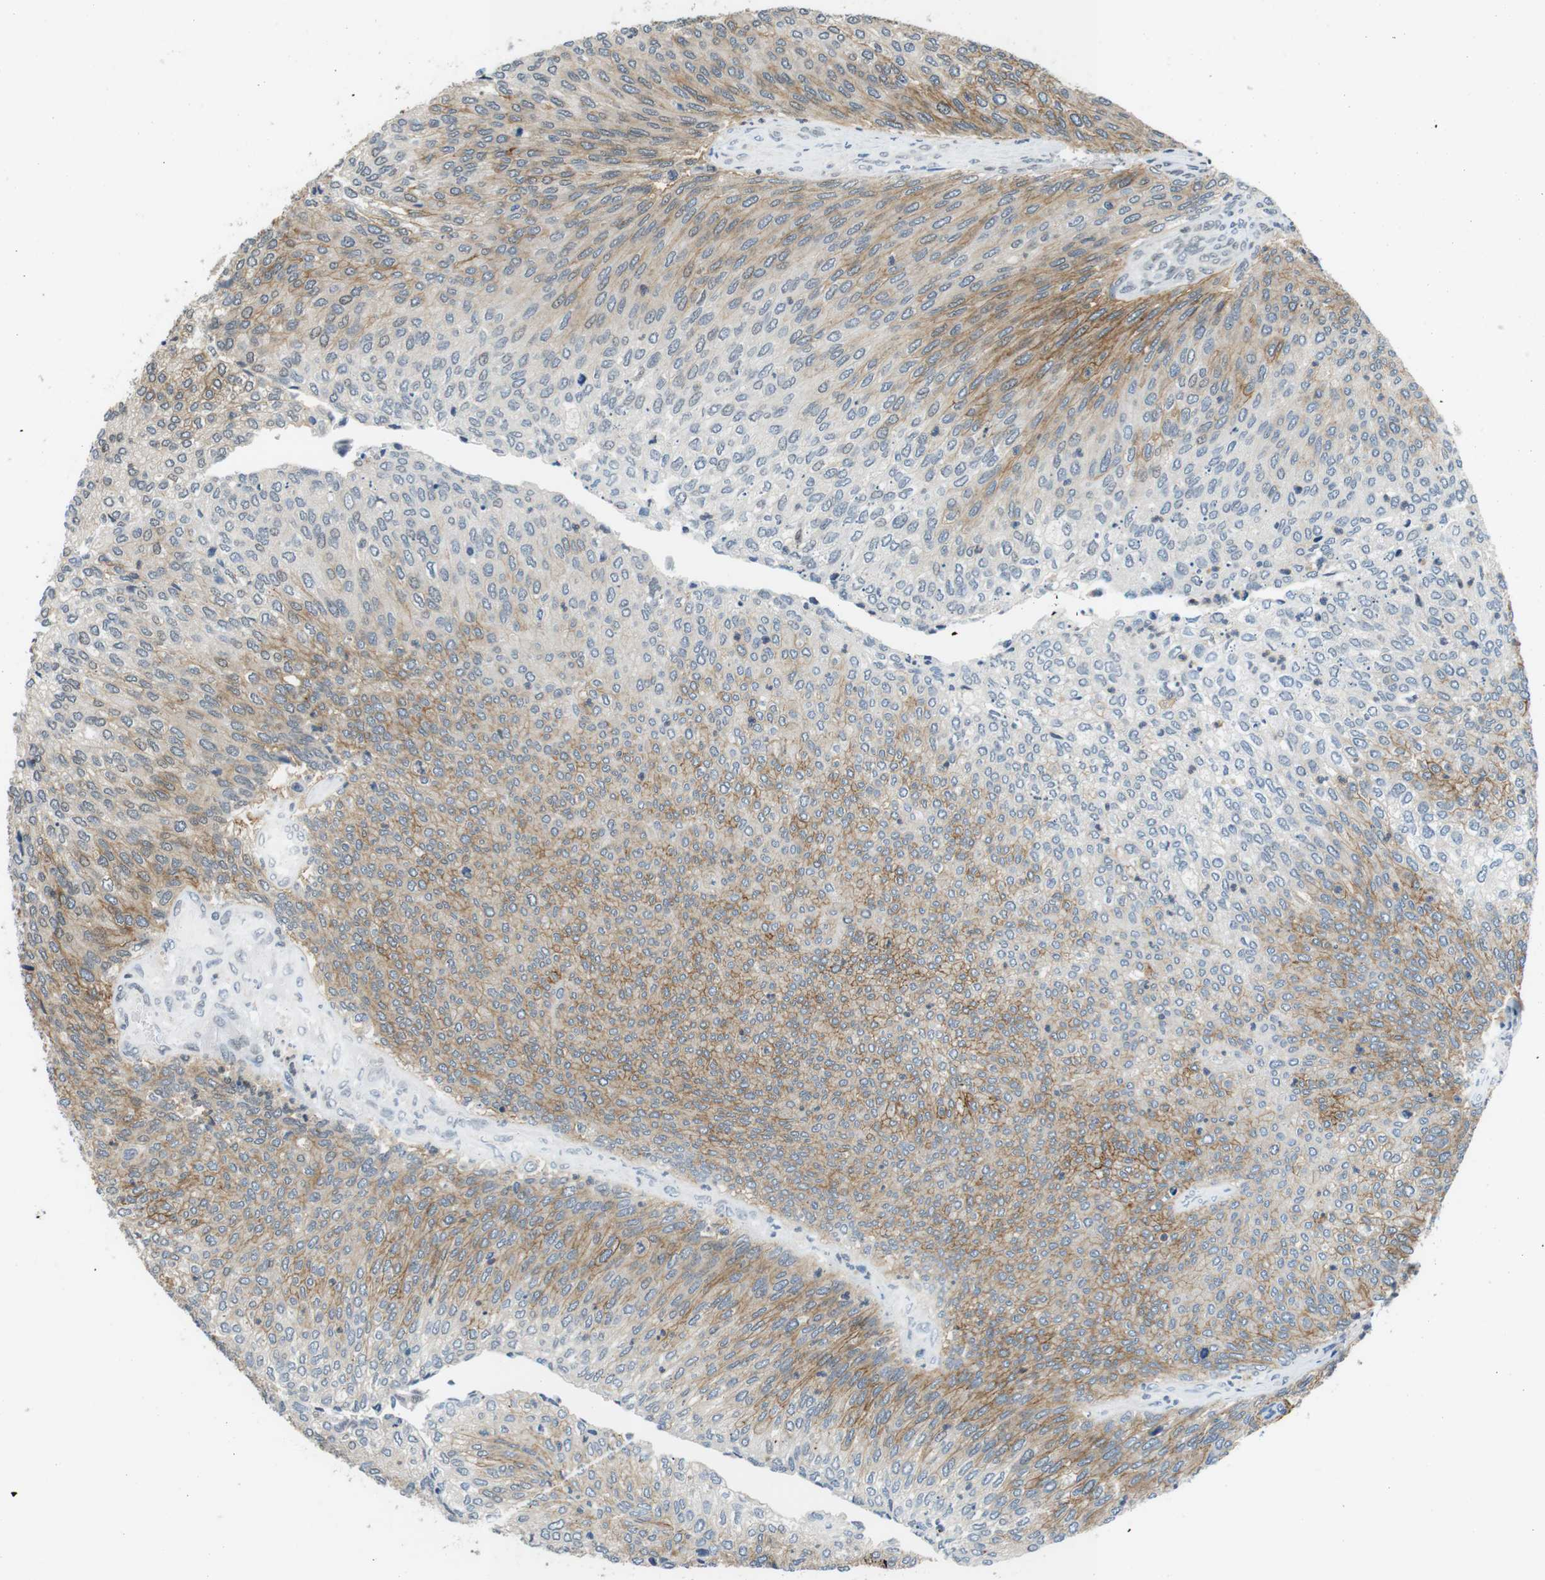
{"staining": {"intensity": "moderate", "quantity": "25%-75%", "location": "cytoplasmic/membranous"}, "tissue": "urothelial cancer", "cell_type": "Tumor cells", "image_type": "cancer", "snomed": [{"axis": "morphology", "description": "Urothelial carcinoma, Low grade"}, {"axis": "topography", "description": "Urinary bladder"}], "caption": "Urothelial carcinoma (low-grade) stained for a protein (brown) shows moderate cytoplasmic/membranous positive expression in approximately 25%-75% of tumor cells.", "gene": "NEK4", "patient": {"sex": "female", "age": 79}}